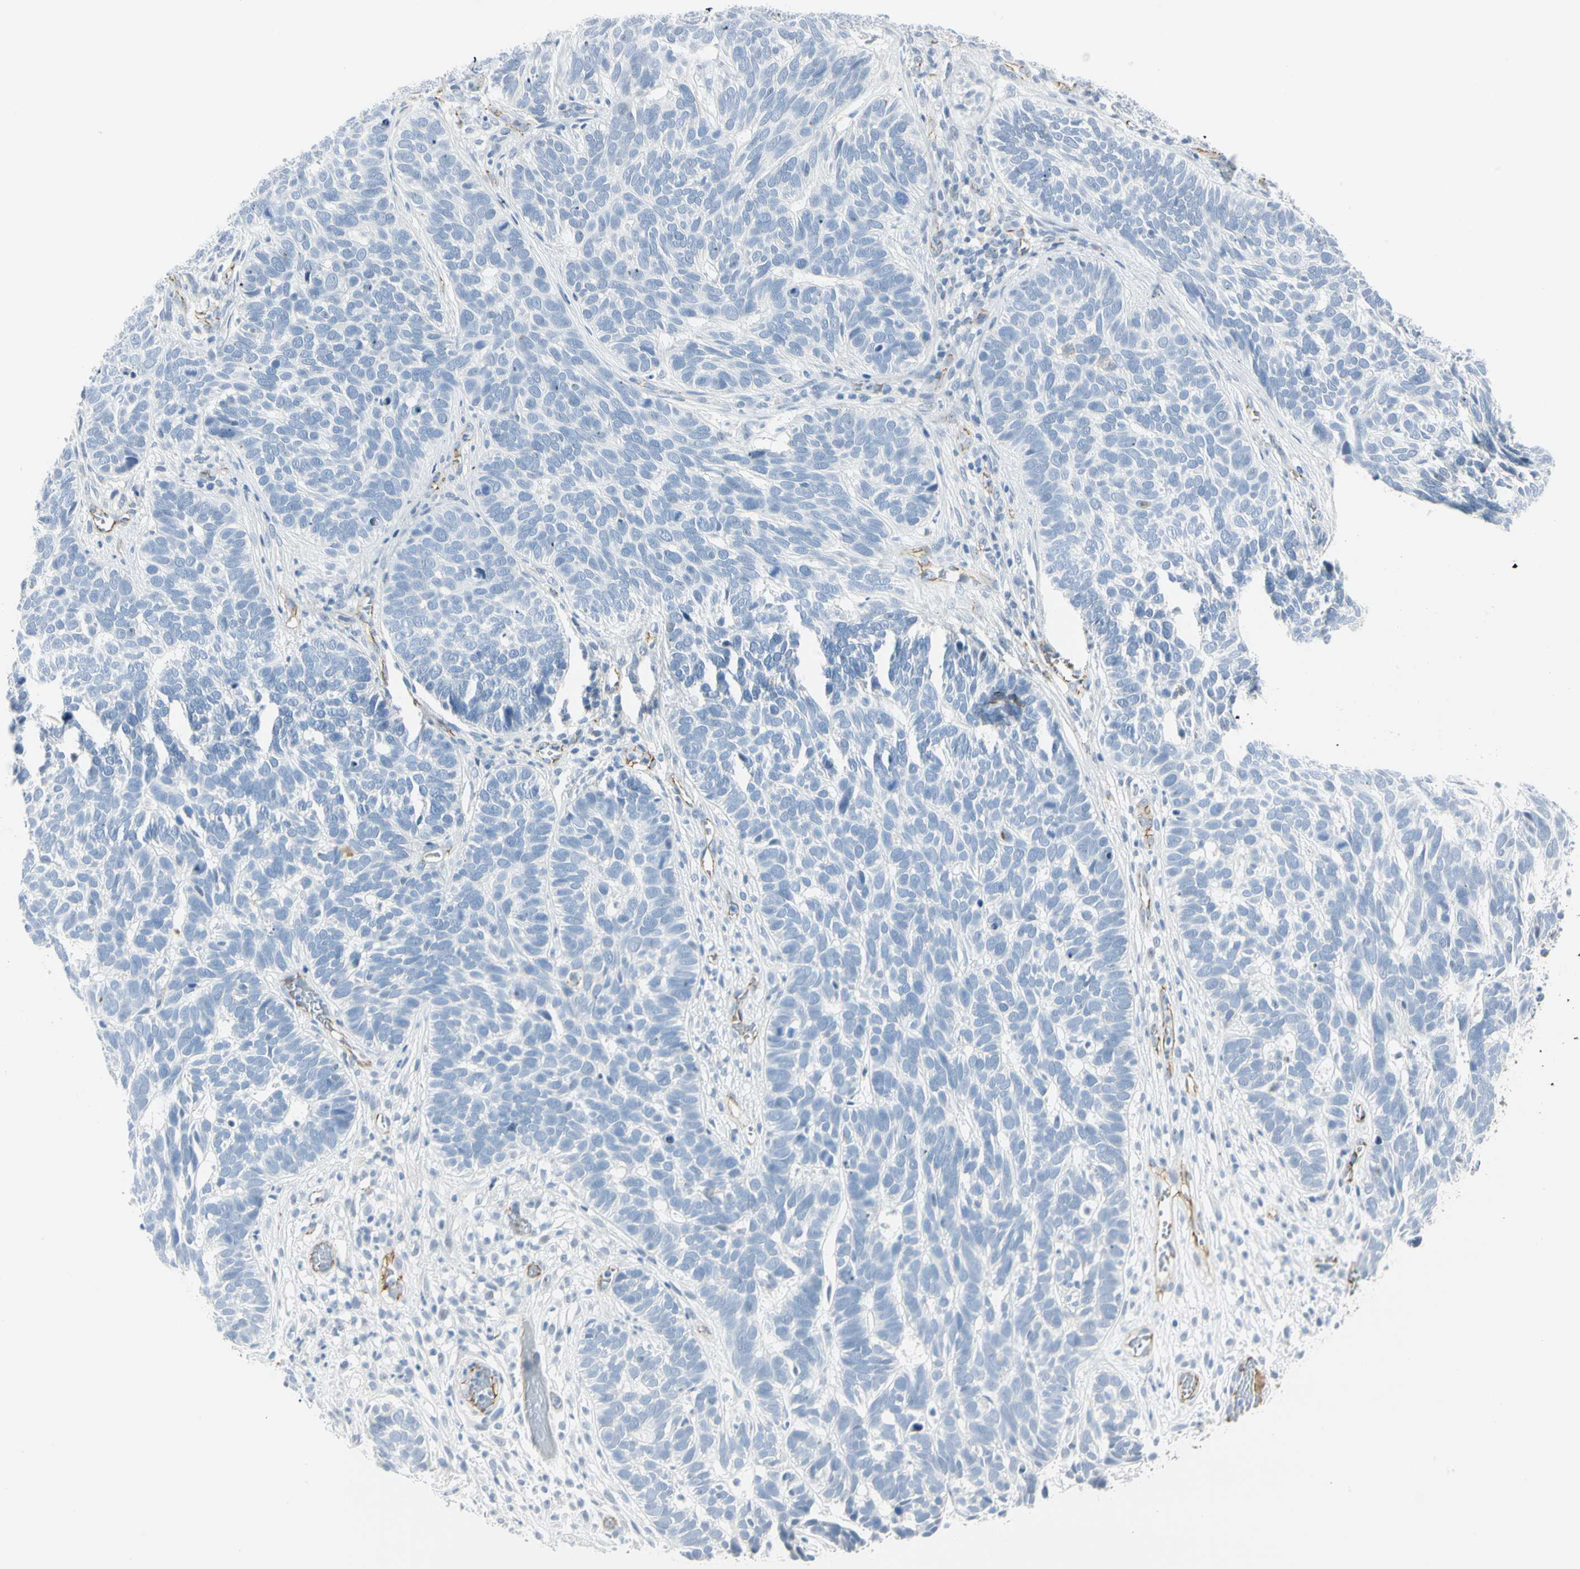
{"staining": {"intensity": "negative", "quantity": "none", "location": "none"}, "tissue": "skin cancer", "cell_type": "Tumor cells", "image_type": "cancer", "snomed": [{"axis": "morphology", "description": "Basal cell carcinoma"}, {"axis": "topography", "description": "Skin"}], "caption": "Basal cell carcinoma (skin) stained for a protein using immunohistochemistry (IHC) shows no expression tumor cells.", "gene": "VPS9D1", "patient": {"sex": "male", "age": 87}}